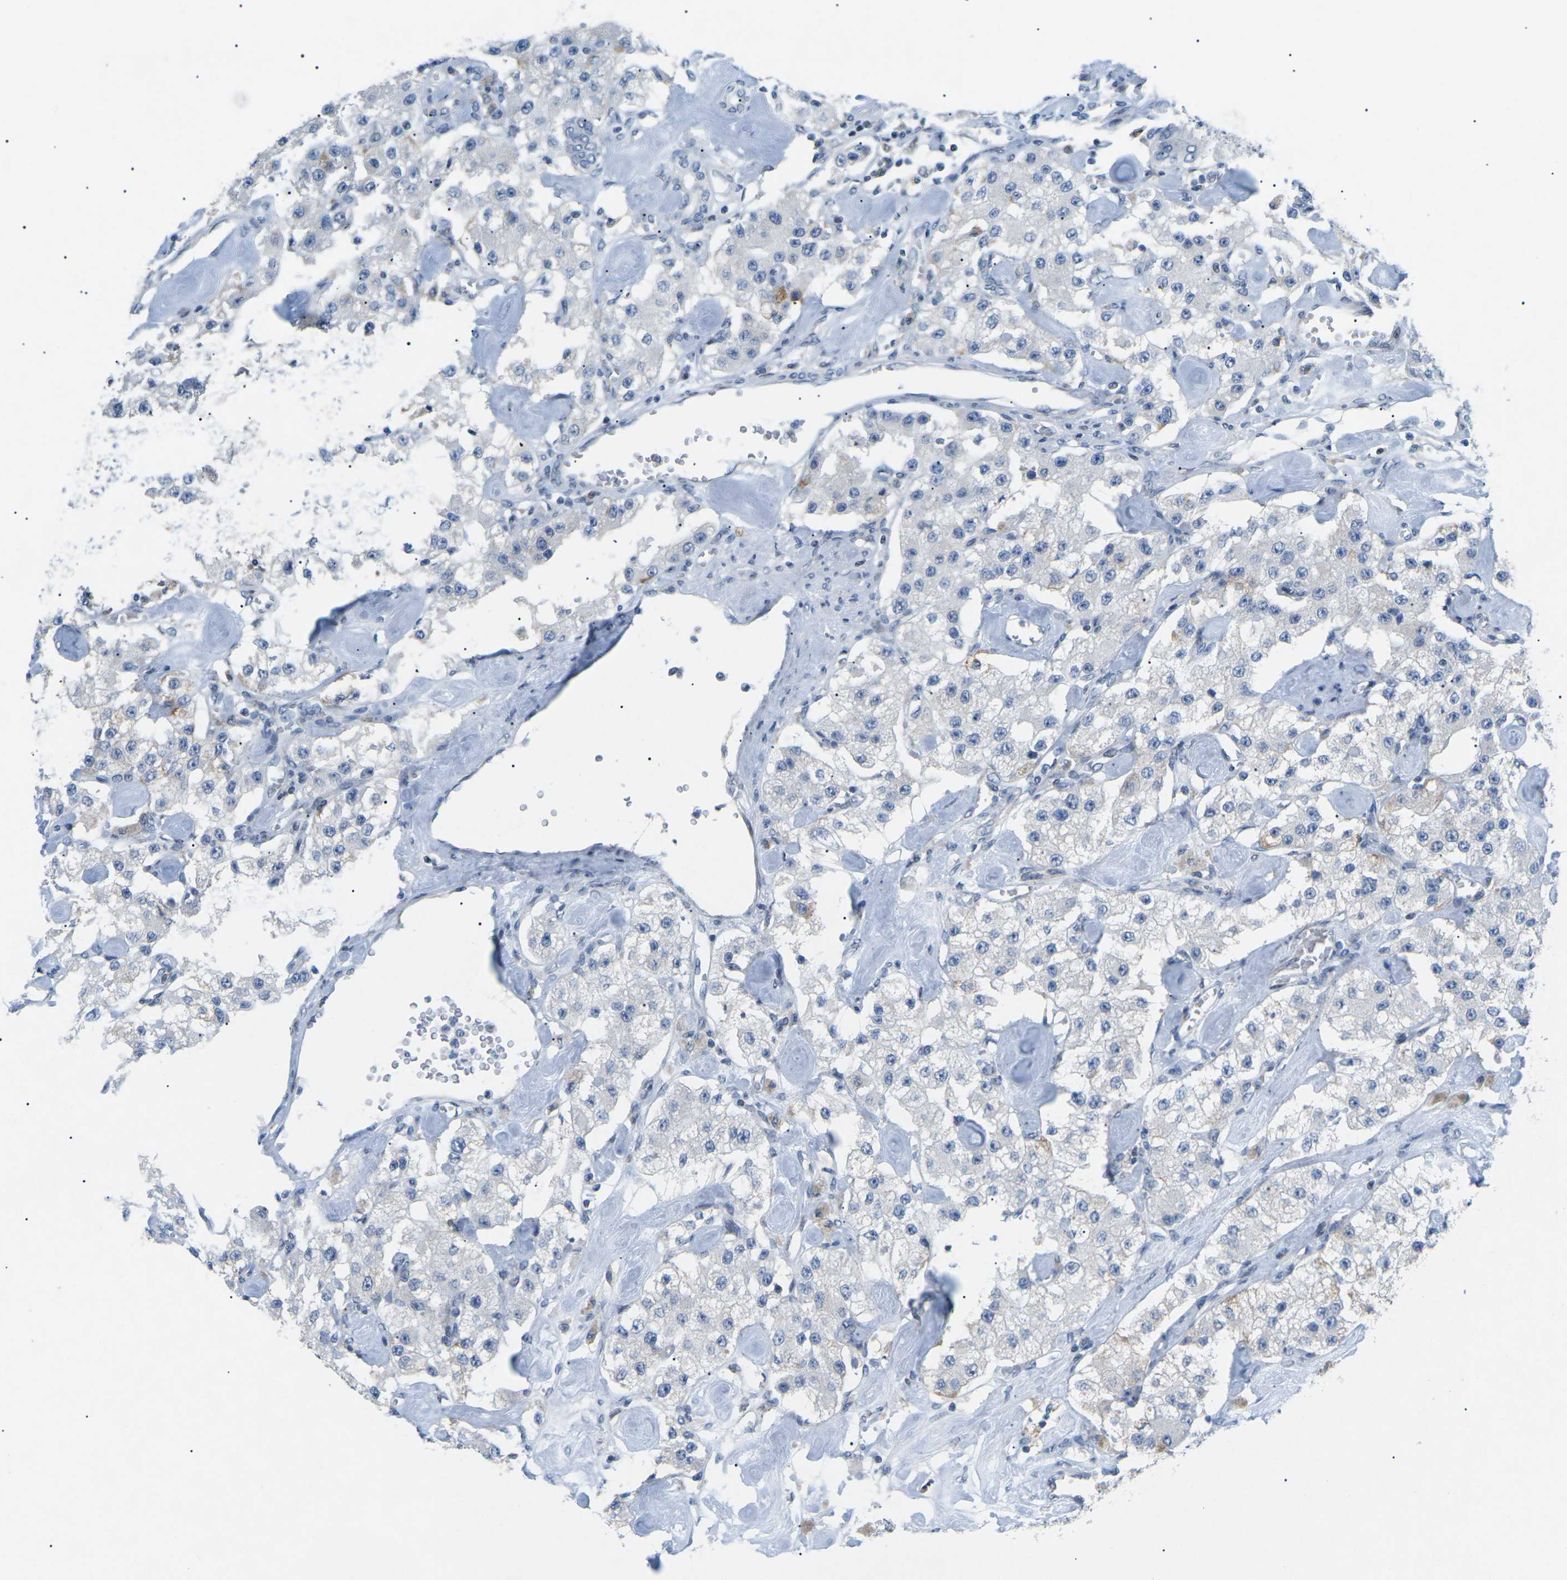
{"staining": {"intensity": "negative", "quantity": "none", "location": "none"}, "tissue": "carcinoid", "cell_type": "Tumor cells", "image_type": "cancer", "snomed": [{"axis": "morphology", "description": "Carcinoid, malignant, NOS"}, {"axis": "topography", "description": "Pancreas"}], "caption": "Carcinoid stained for a protein using immunohistochemistry displays no positivity tumor cells.", "gene": "MBNL1", "patient": {"sex": "male", "age": 41}}